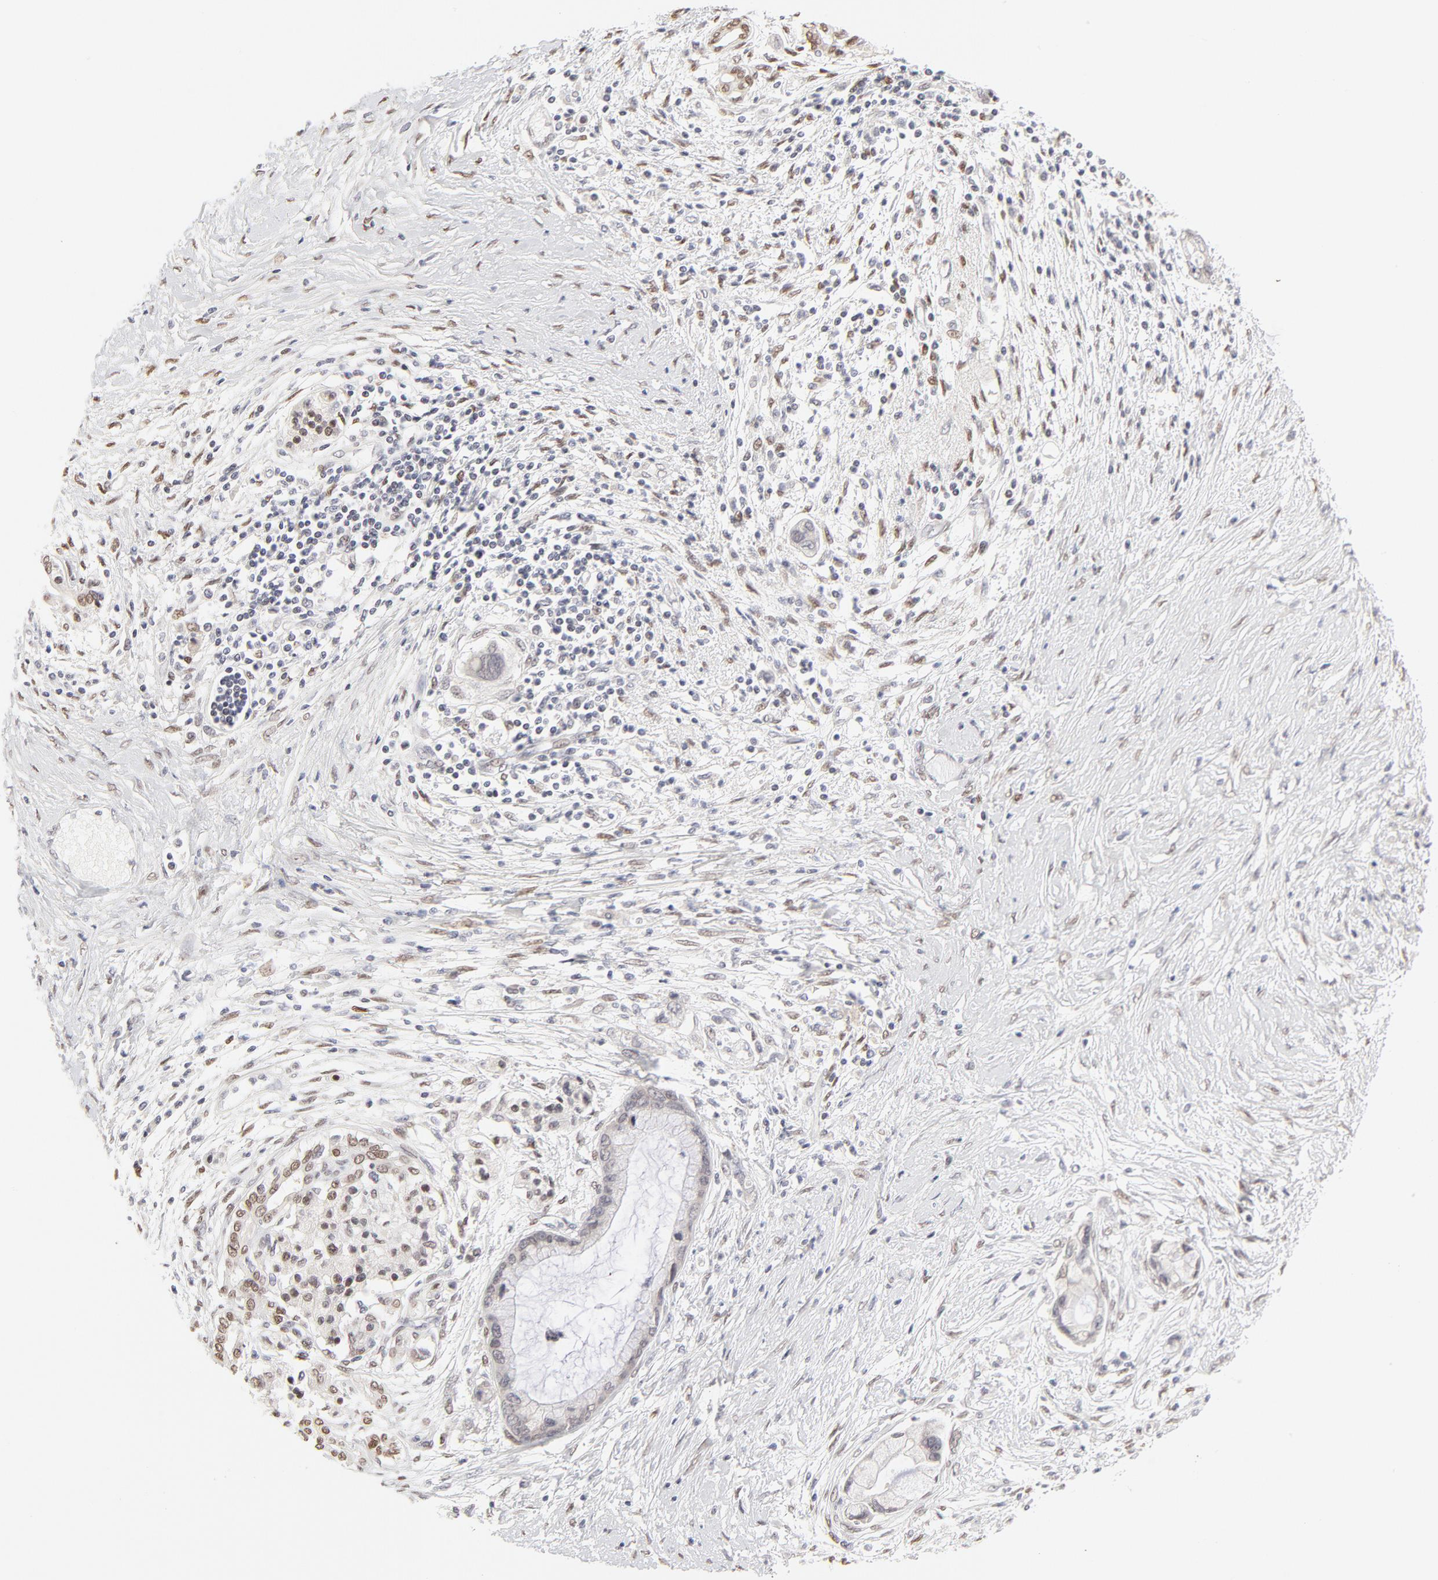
{"staining": {"intensity": "negative", "quantity": "none", "location": "none"}, "tissue": "pancreatic cancer", "cell_type": "Tumor cells", "image_type": "cancer", "snomed": [{"axis": "morphology", "description": "Adenocarcinoma, NOS"}, {"axis": "topography", "description": "Pancreas"}], "caption": "This is a photomicrograph of immunohistochemistry (IHC) staining of pancreatic adenocarcinoma, which shows no staining in tumor cells.", "gene": "PBX3", "patient": {"sex": "female", "age": 59}}